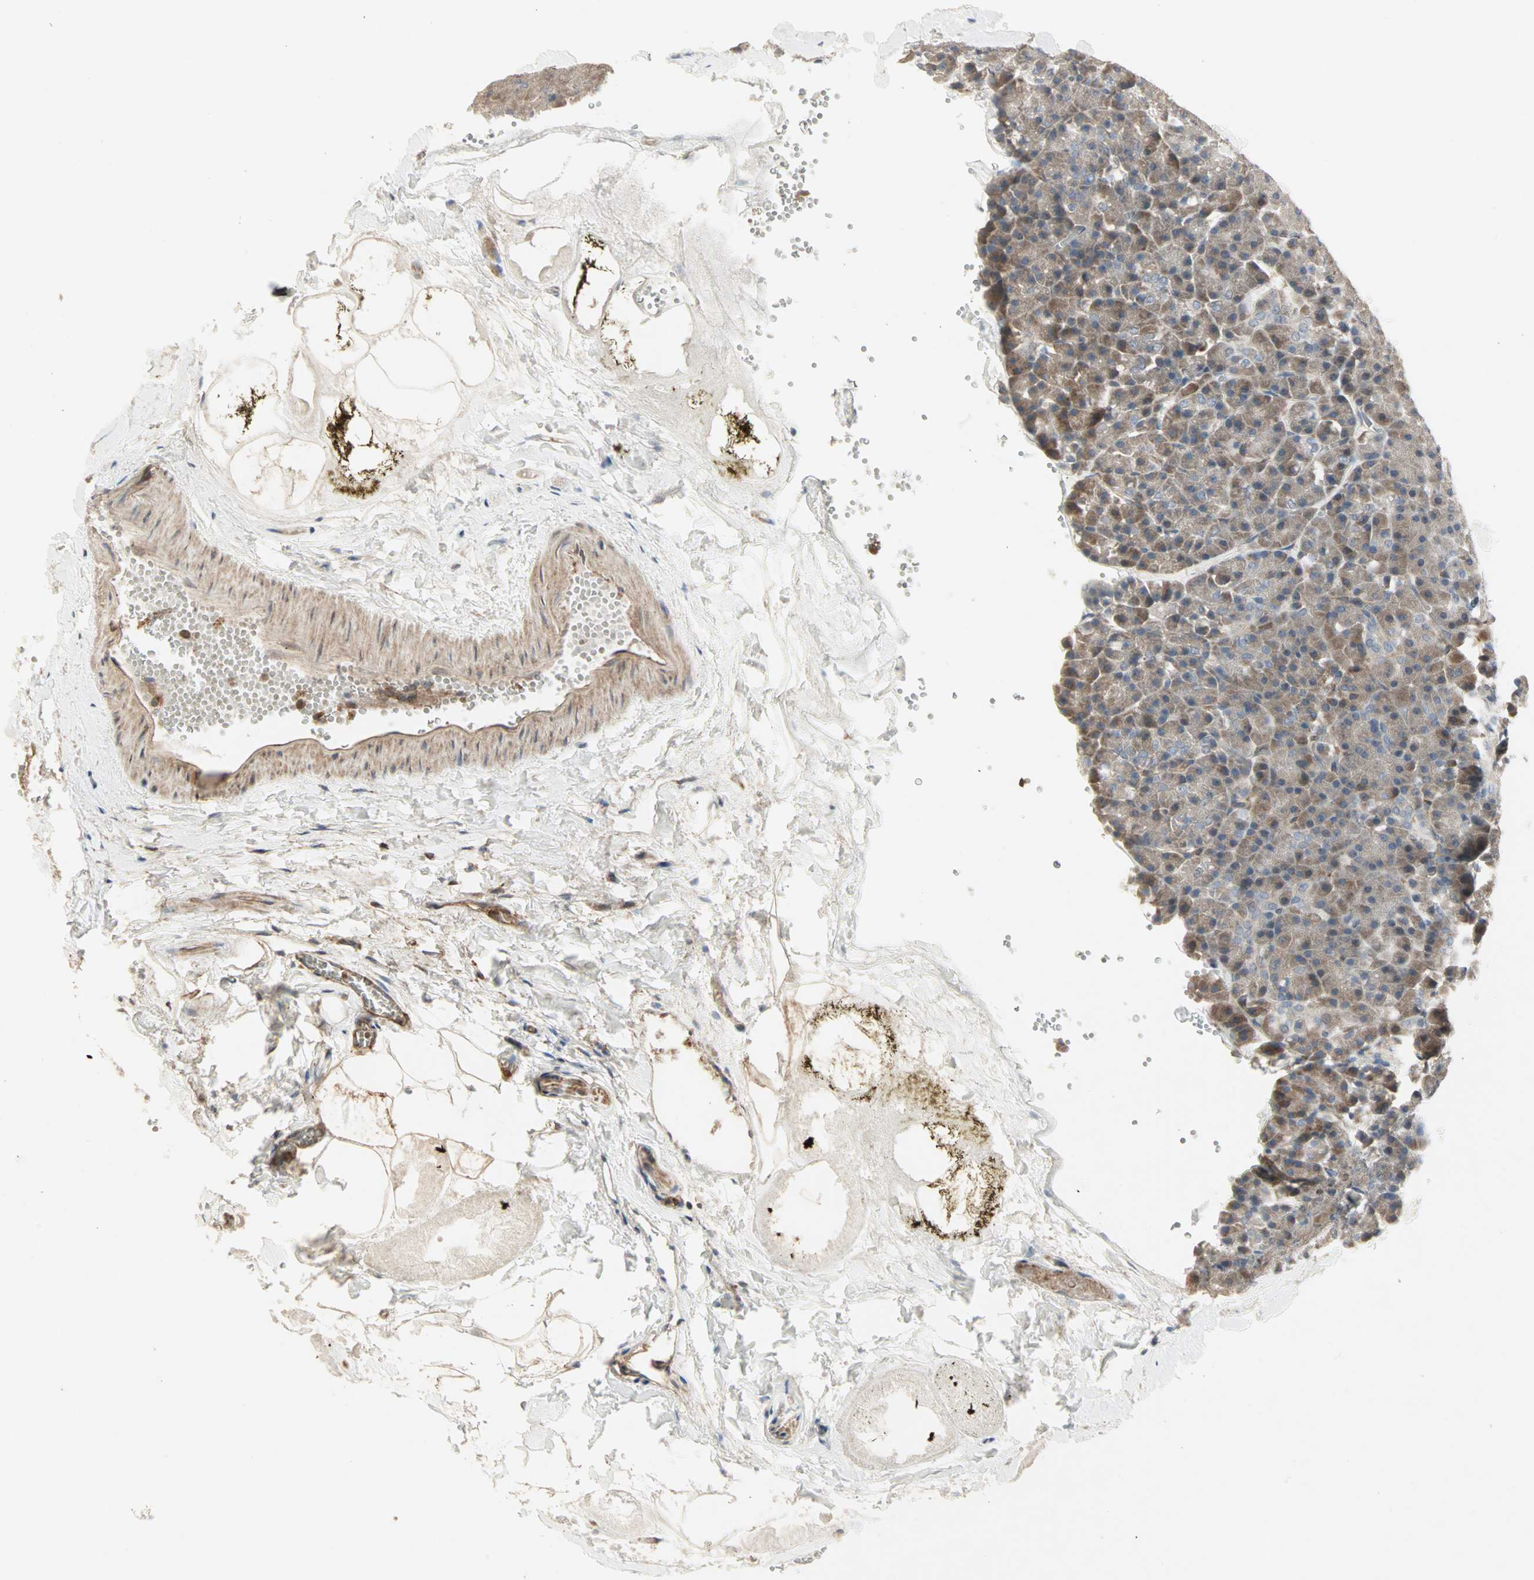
{"staining": {"intensity": "moderate", "quantity": ">75%", "location": "cytoplasmic/membranous"}, "tissue": "pancreas", "cell_type": "Exocrine glandular cells", "image_type": "normal", "snomed": [{"axis": "morphology", "description": "Normal tissue, NOS"}, {"axis": "topography", "description": "Pancreas"}], "caption": "This is an image of immunohistochemistry staining of benign pancreas, which shows moderate positivity in the cytoplasmic/membranous of exocrine glandular cells.", "gene": "GNAI2", "patient": {"sex": "female", "age": 35}}